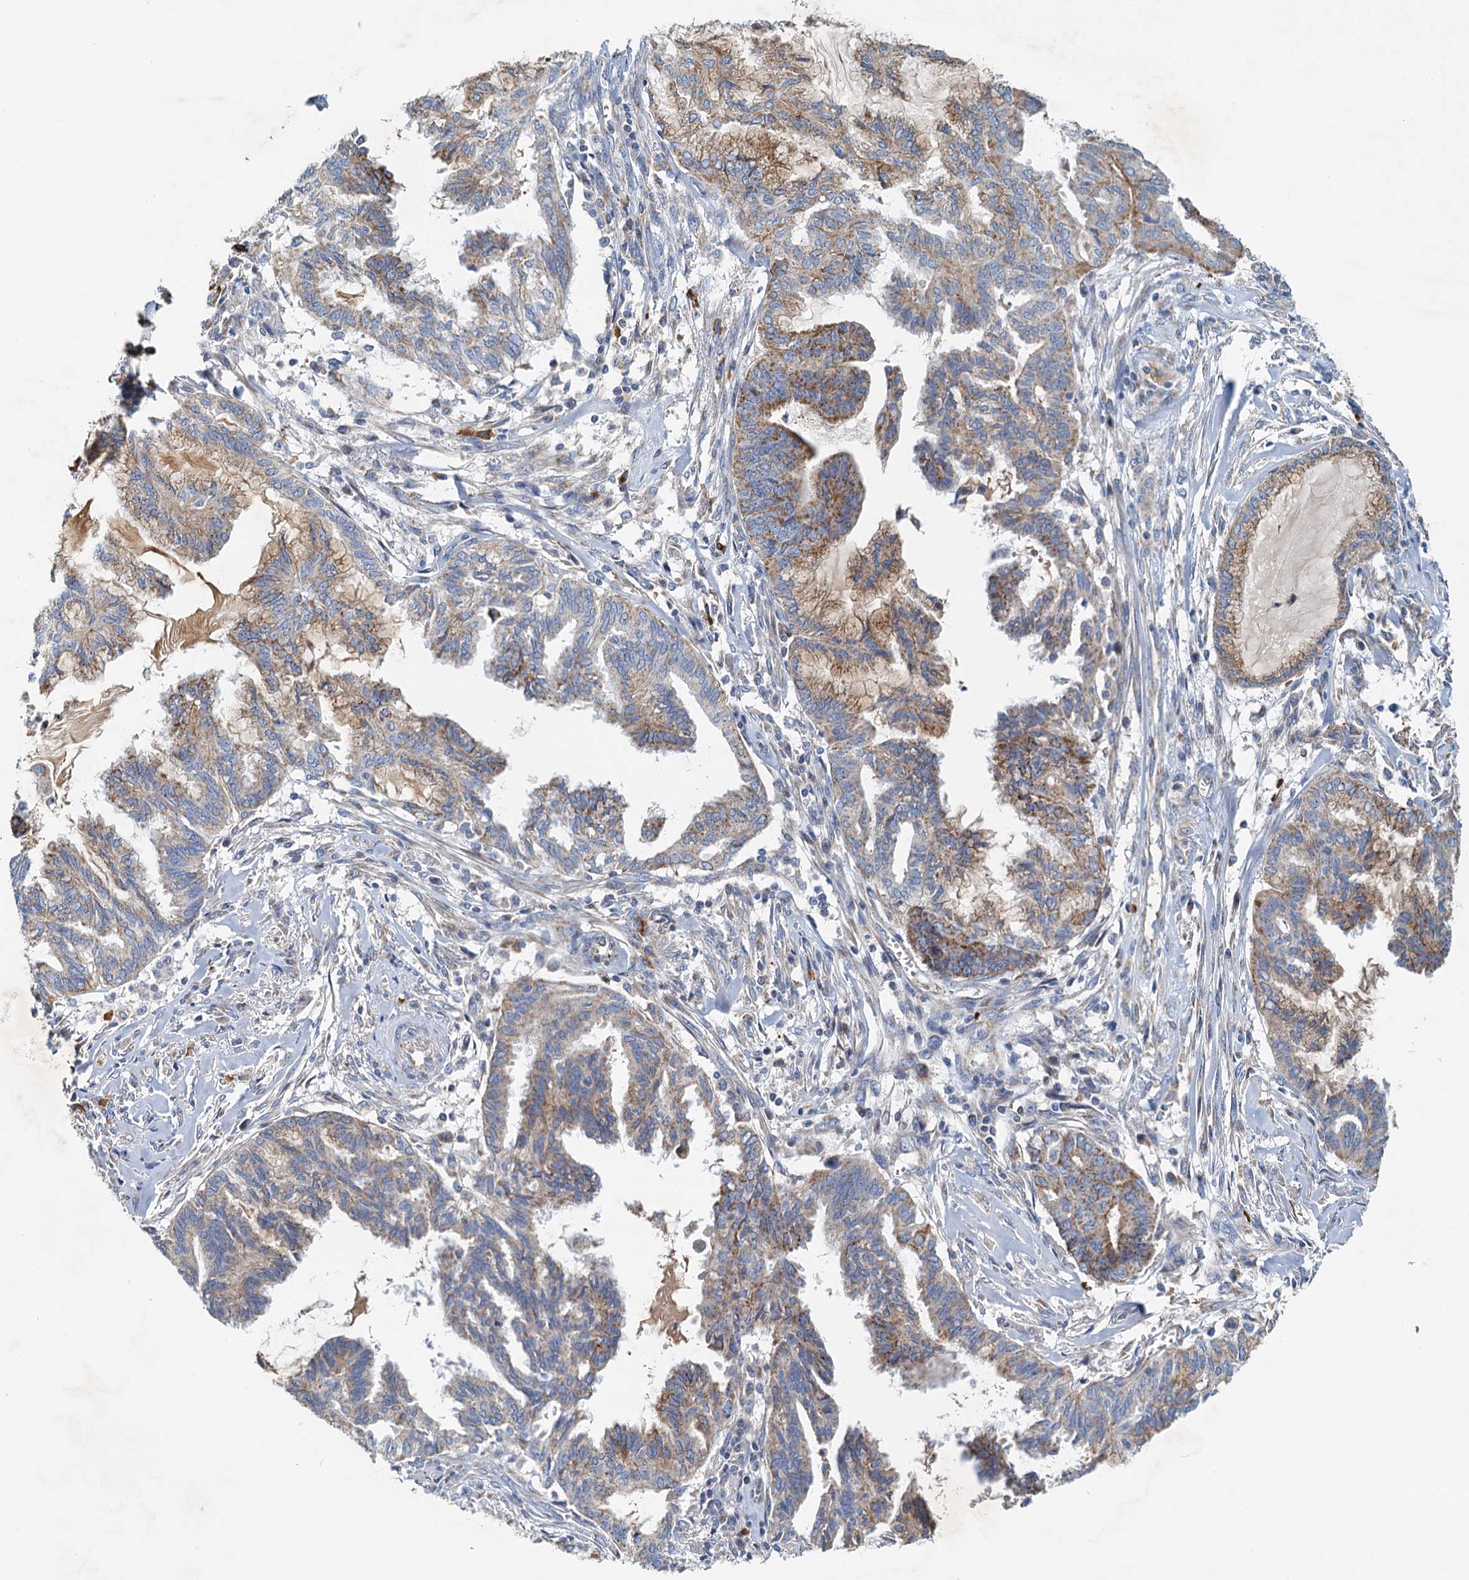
{"staining": {"intensity": "moderate", "quantity": ">75%", "location": "cytoplasmic/membranous"}, "tissue": "endometrial cancer", "cell_type": "Tumor cells", "image_type": "cancer", "snomed": [{"axis": "morphology", "description": "Adenocarcinoma, NOS"}, {"axis": "topography", "description": "Endometrium"}], "caption": "This is a histology image of IHC staining of endometrial cancer (adenocarcinoma), which shows moderate positivity in the cytoplasmic/membranous of tumor cells.", "gene": "POC1A", "patient": {"sex": "female", "age": 86}}